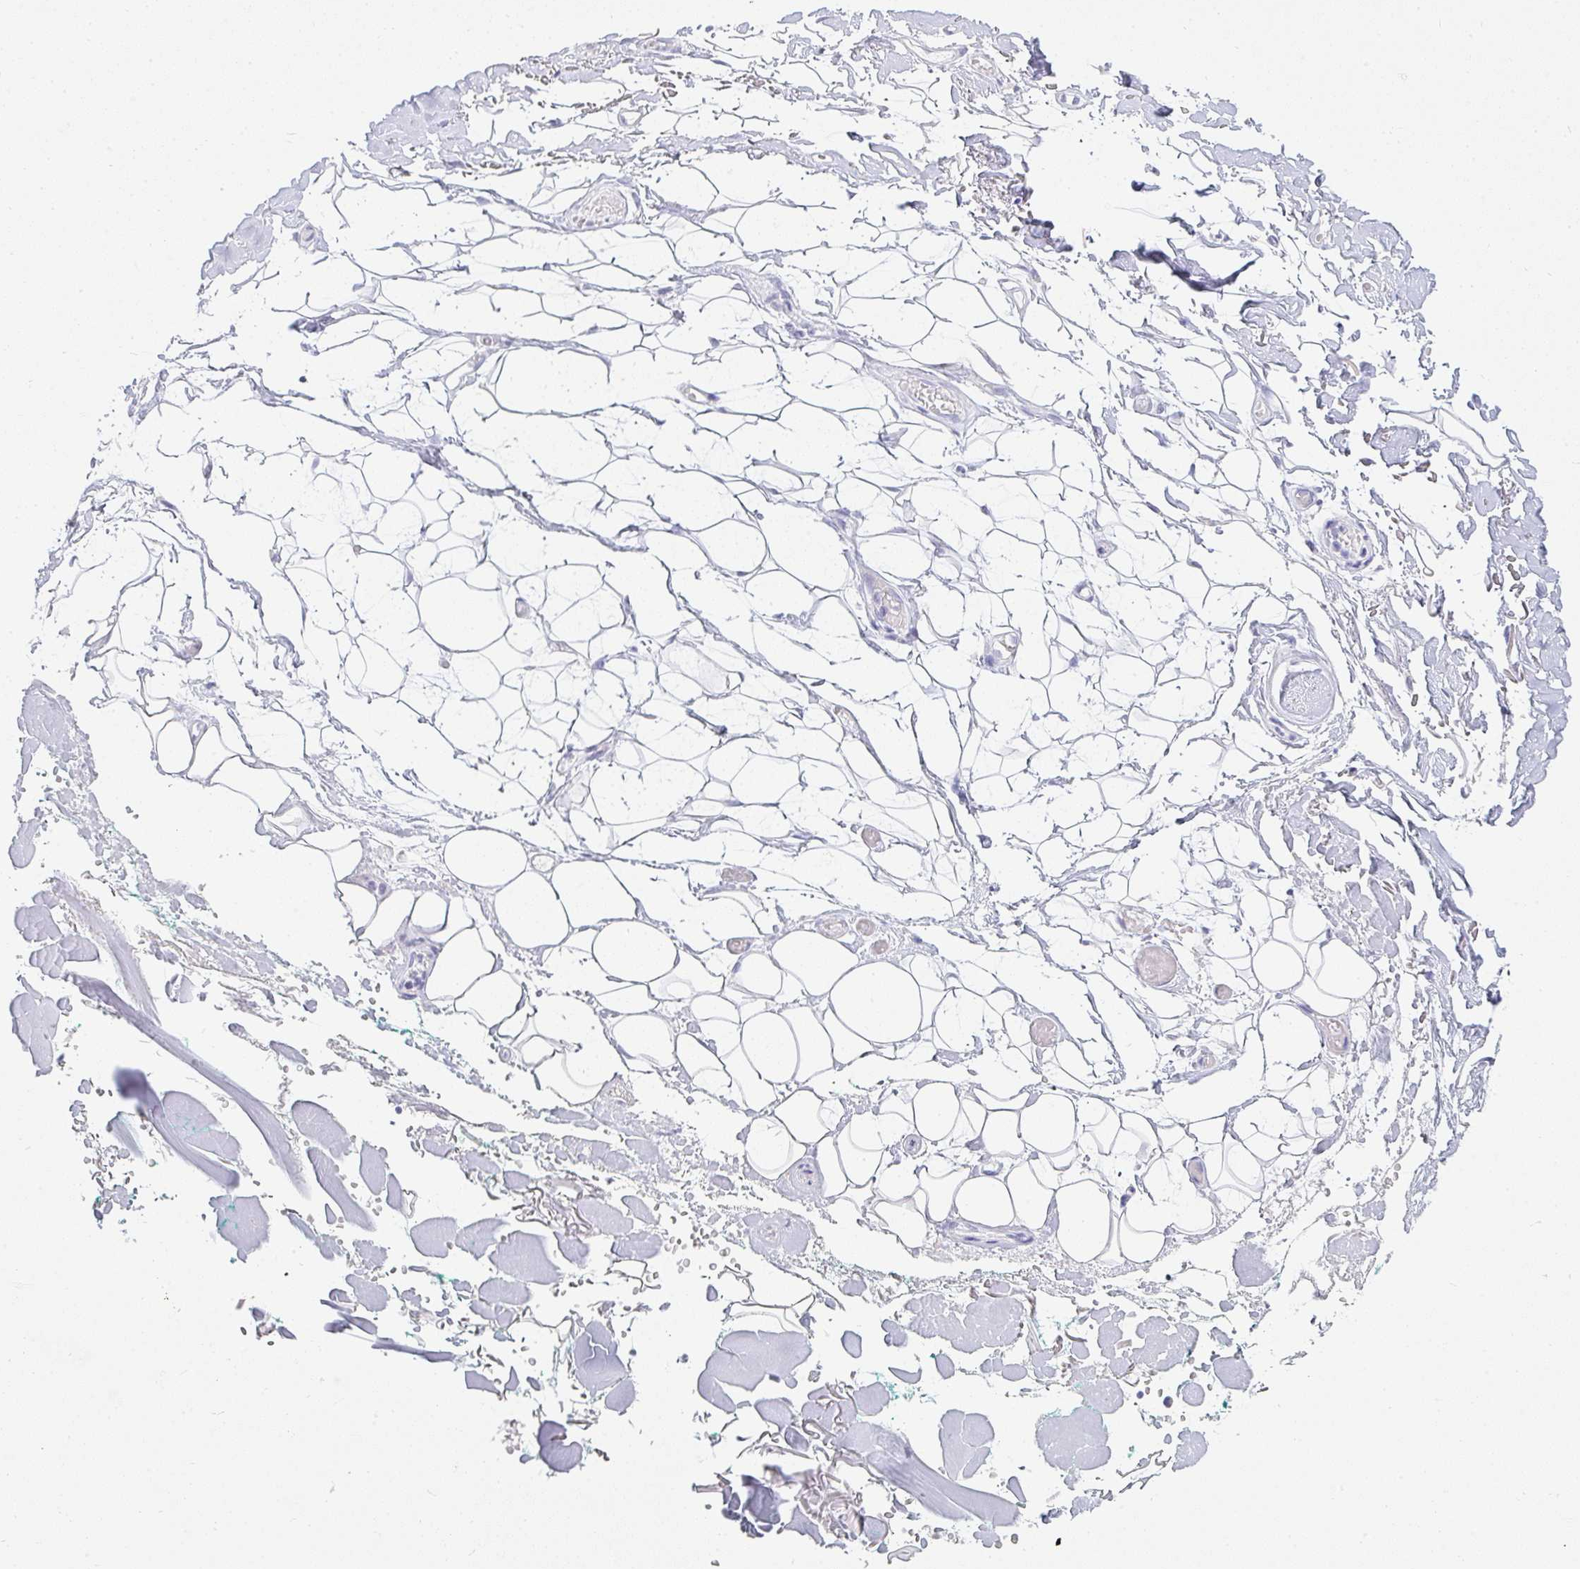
{"staining": {"intensity": "negative", "quantity": "none", "location": "none"}, "tissue": "adipose tissue", "cell_type": "Adipocytes", "image_type": "normal", "snomed": [{"axis": "morphology", "description": "Normal tissue, NOS"}, {"axis": "topography", "description": "Anal"}, {"axis": "topography", "description": "Peripheral nerve tissue"}], "caption": "IHC photomicrograph of normal human adipose tissue stained for a protein (brown), which reveals no positivity in adipocytes.", "gene": "OR5J2", "patient": {"sex": "male", "age": 78}}